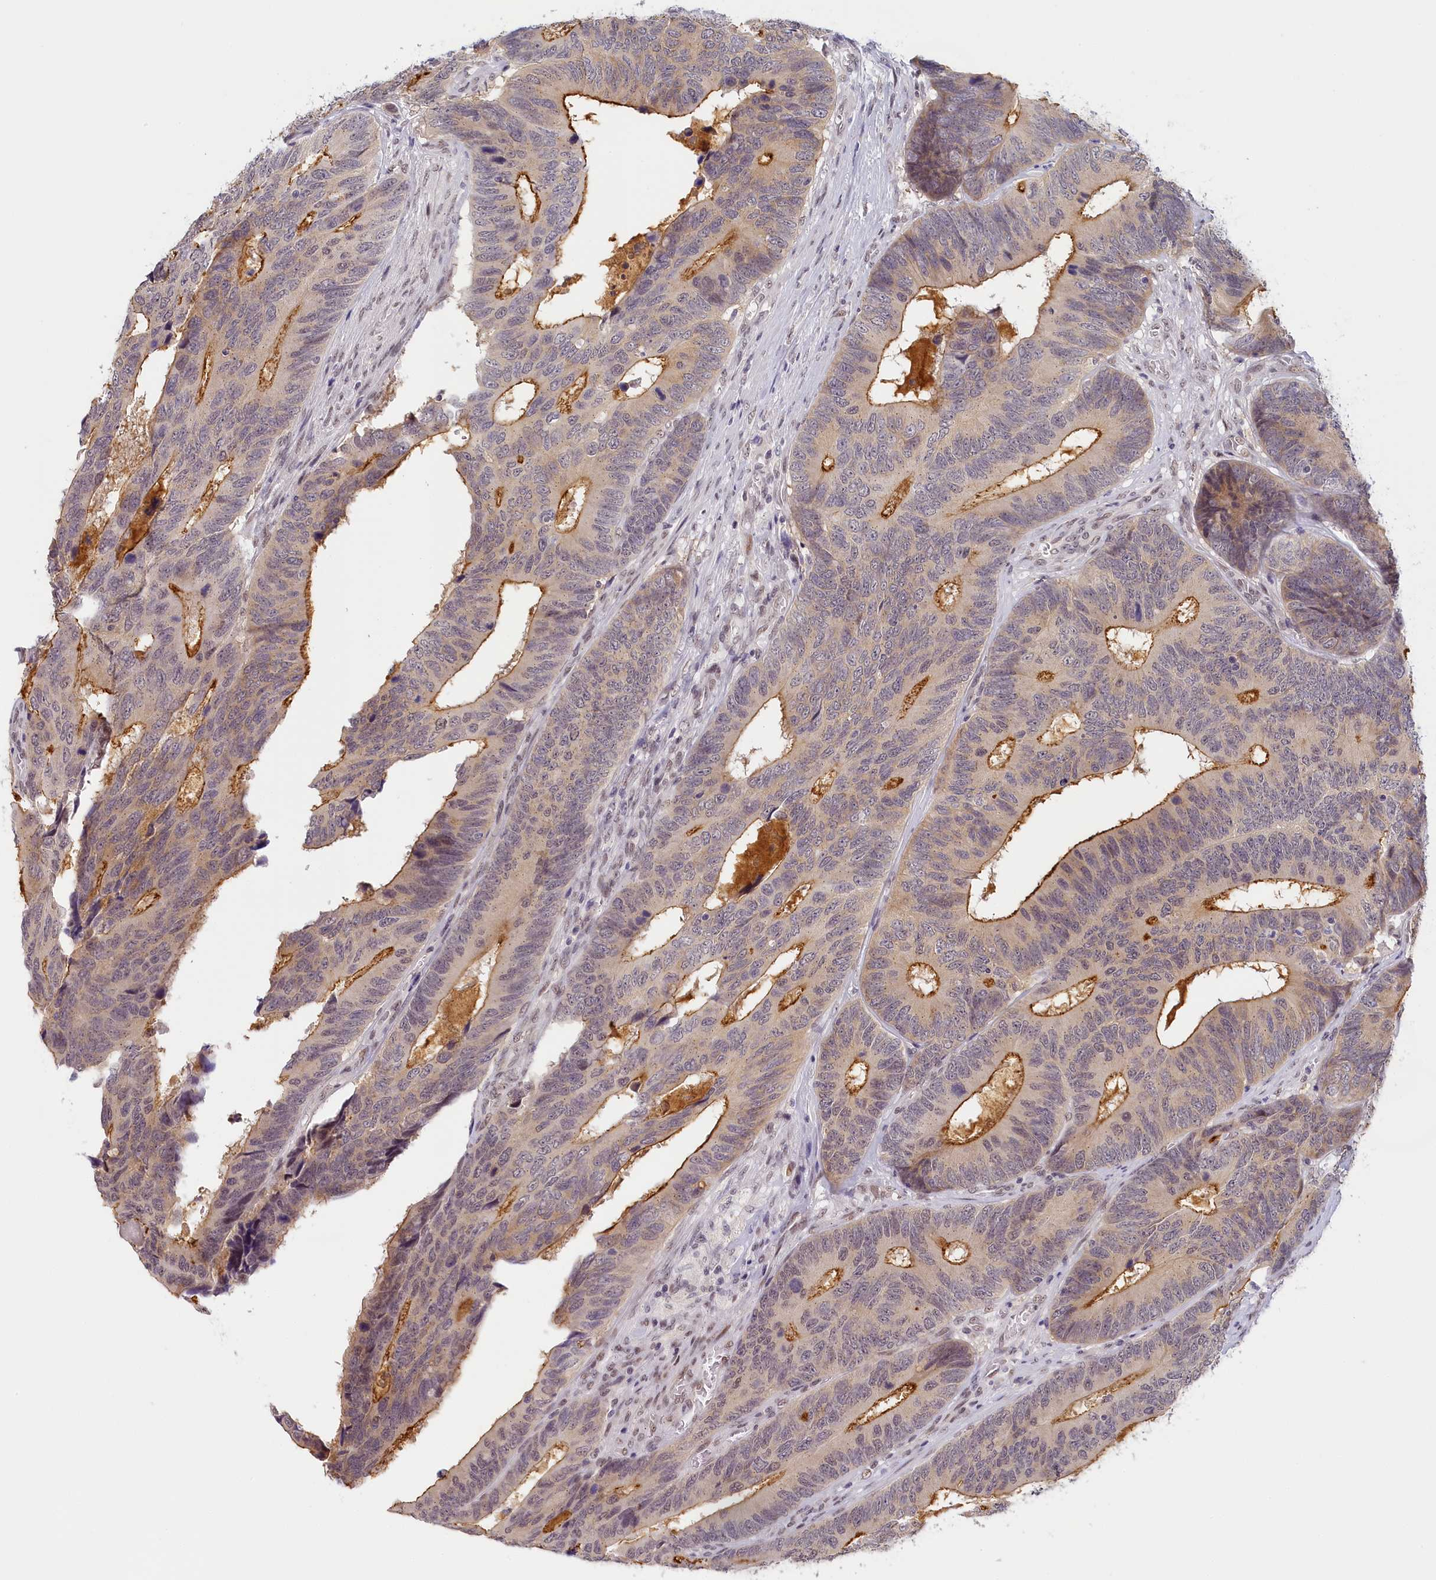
{"staining": {"intensity": "strong", "quantity": "25%-75%", "location": "cytoplasmic/membranous"}, "tissue": "colorectal cancer", "cell_type": "Tumor cells", "image_type": "cancer", "snomed": [{"axis": "morphology", "description": "Adenocarcinoma, NOS"}, {"axis": "topography", "description": "Colon"}], "caption": "Protein staining of colorectal cancer tissue reveals strong cytoplasmic/membranous staining in about 25%-75% of tumor cells. Using DAB (3,3'-diaminobenzidine) (brown) and hematoxylin (blue) stains, captured at high magnification using brightfield microscopy.", "gene": "SEC31B", "patient": {"sex": "male", "age": 87}}